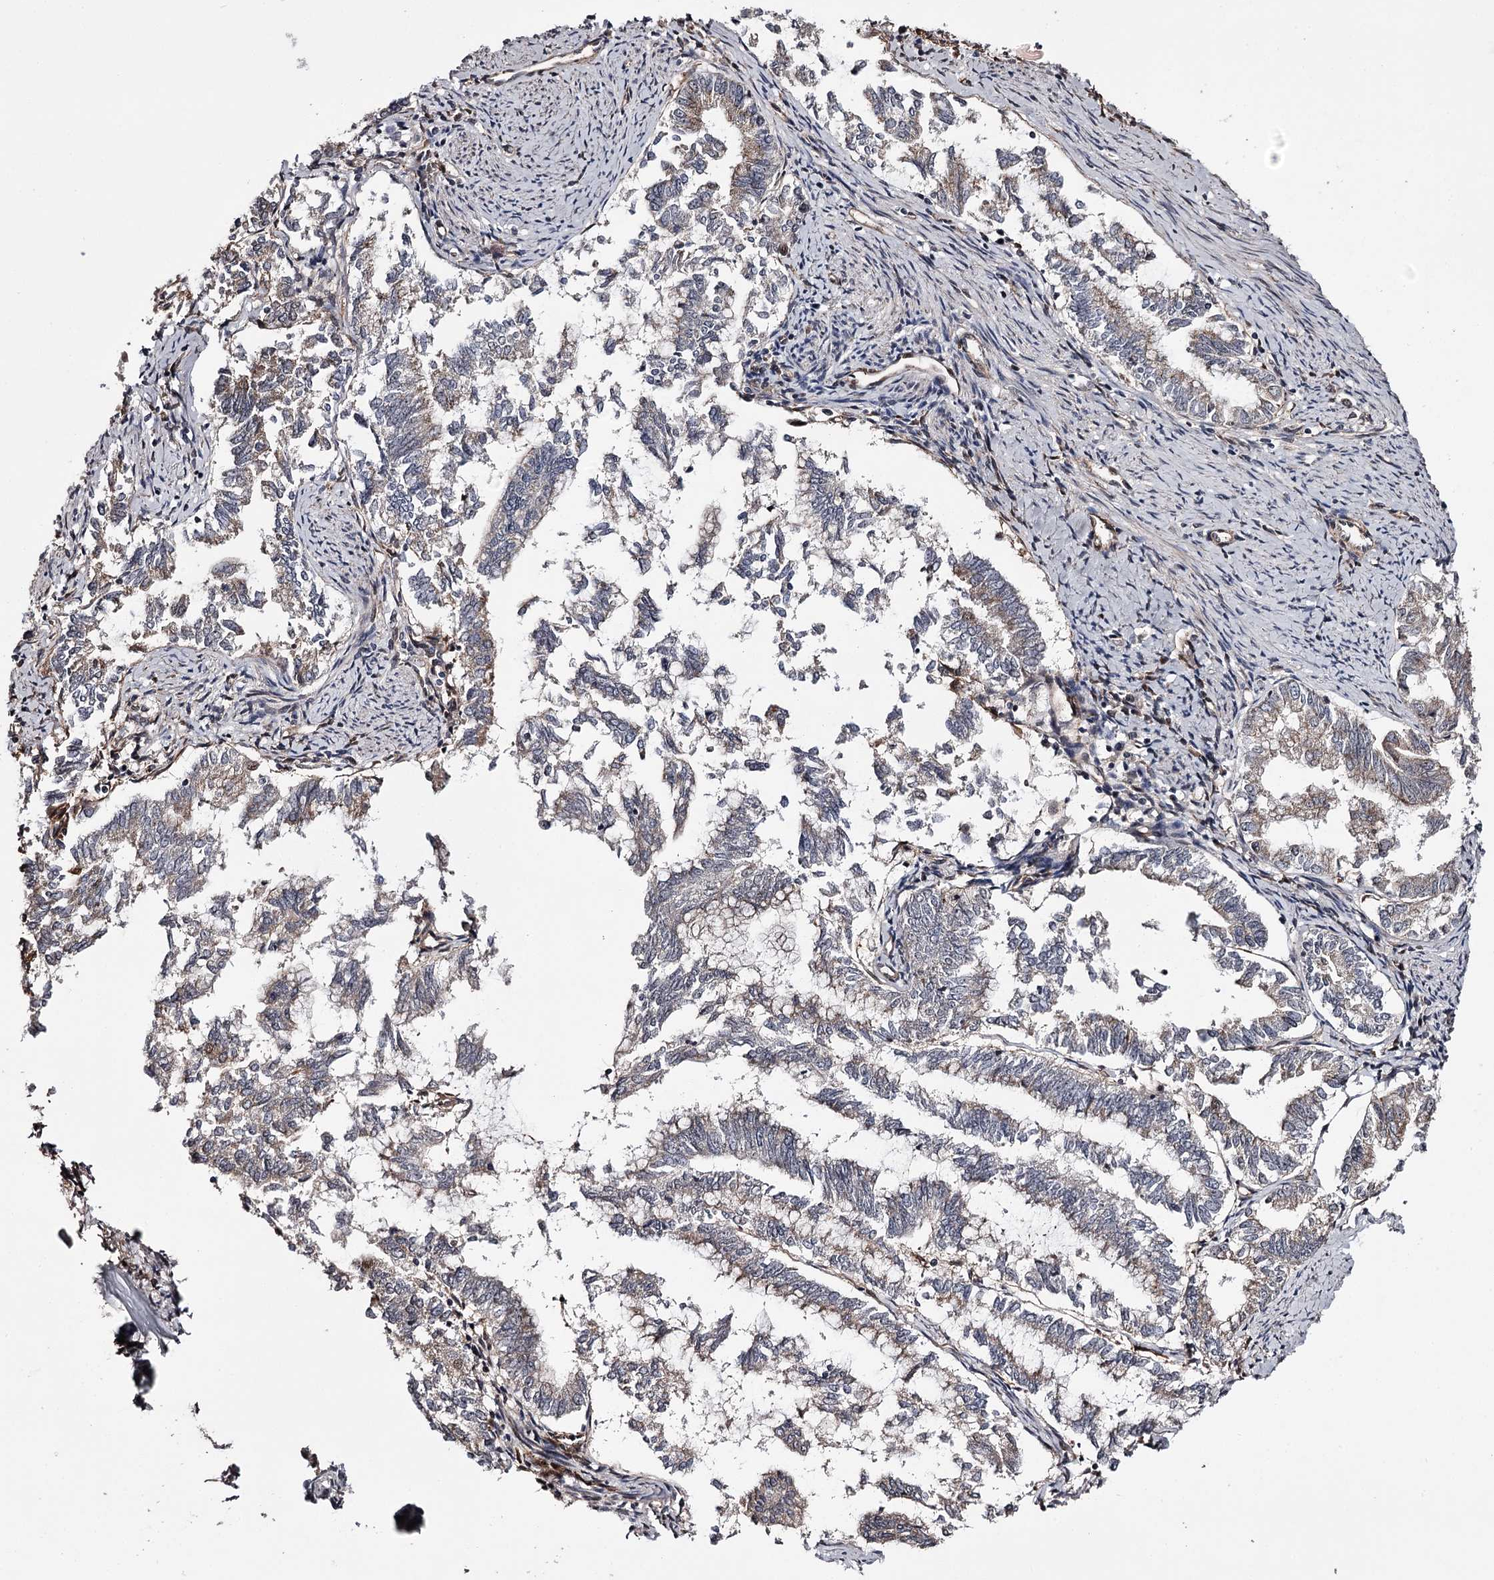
{"staining": {"intensity": "weak", "quantity": "25%-75%", "location": "cytoplasmic/membranous"}, "tissue": "endometrial cancer", "cell_type": "Tumor cells", "image_type": "cancer", "snomed": [{"axis": "morphology", "description": "Adenocarcinoma, NOS"}, {"axis": "topography", "description": "Endometrium"}], "caption": "A micrograph showing weak cytoplasmic/membranous expression in about 25%-75% of tumor cells in endometrial adenocarcinoma, as visualized by brown immunohistochemical staining.", "gene": "TTC33", "patient": {"sex": "female", "age": 79}}